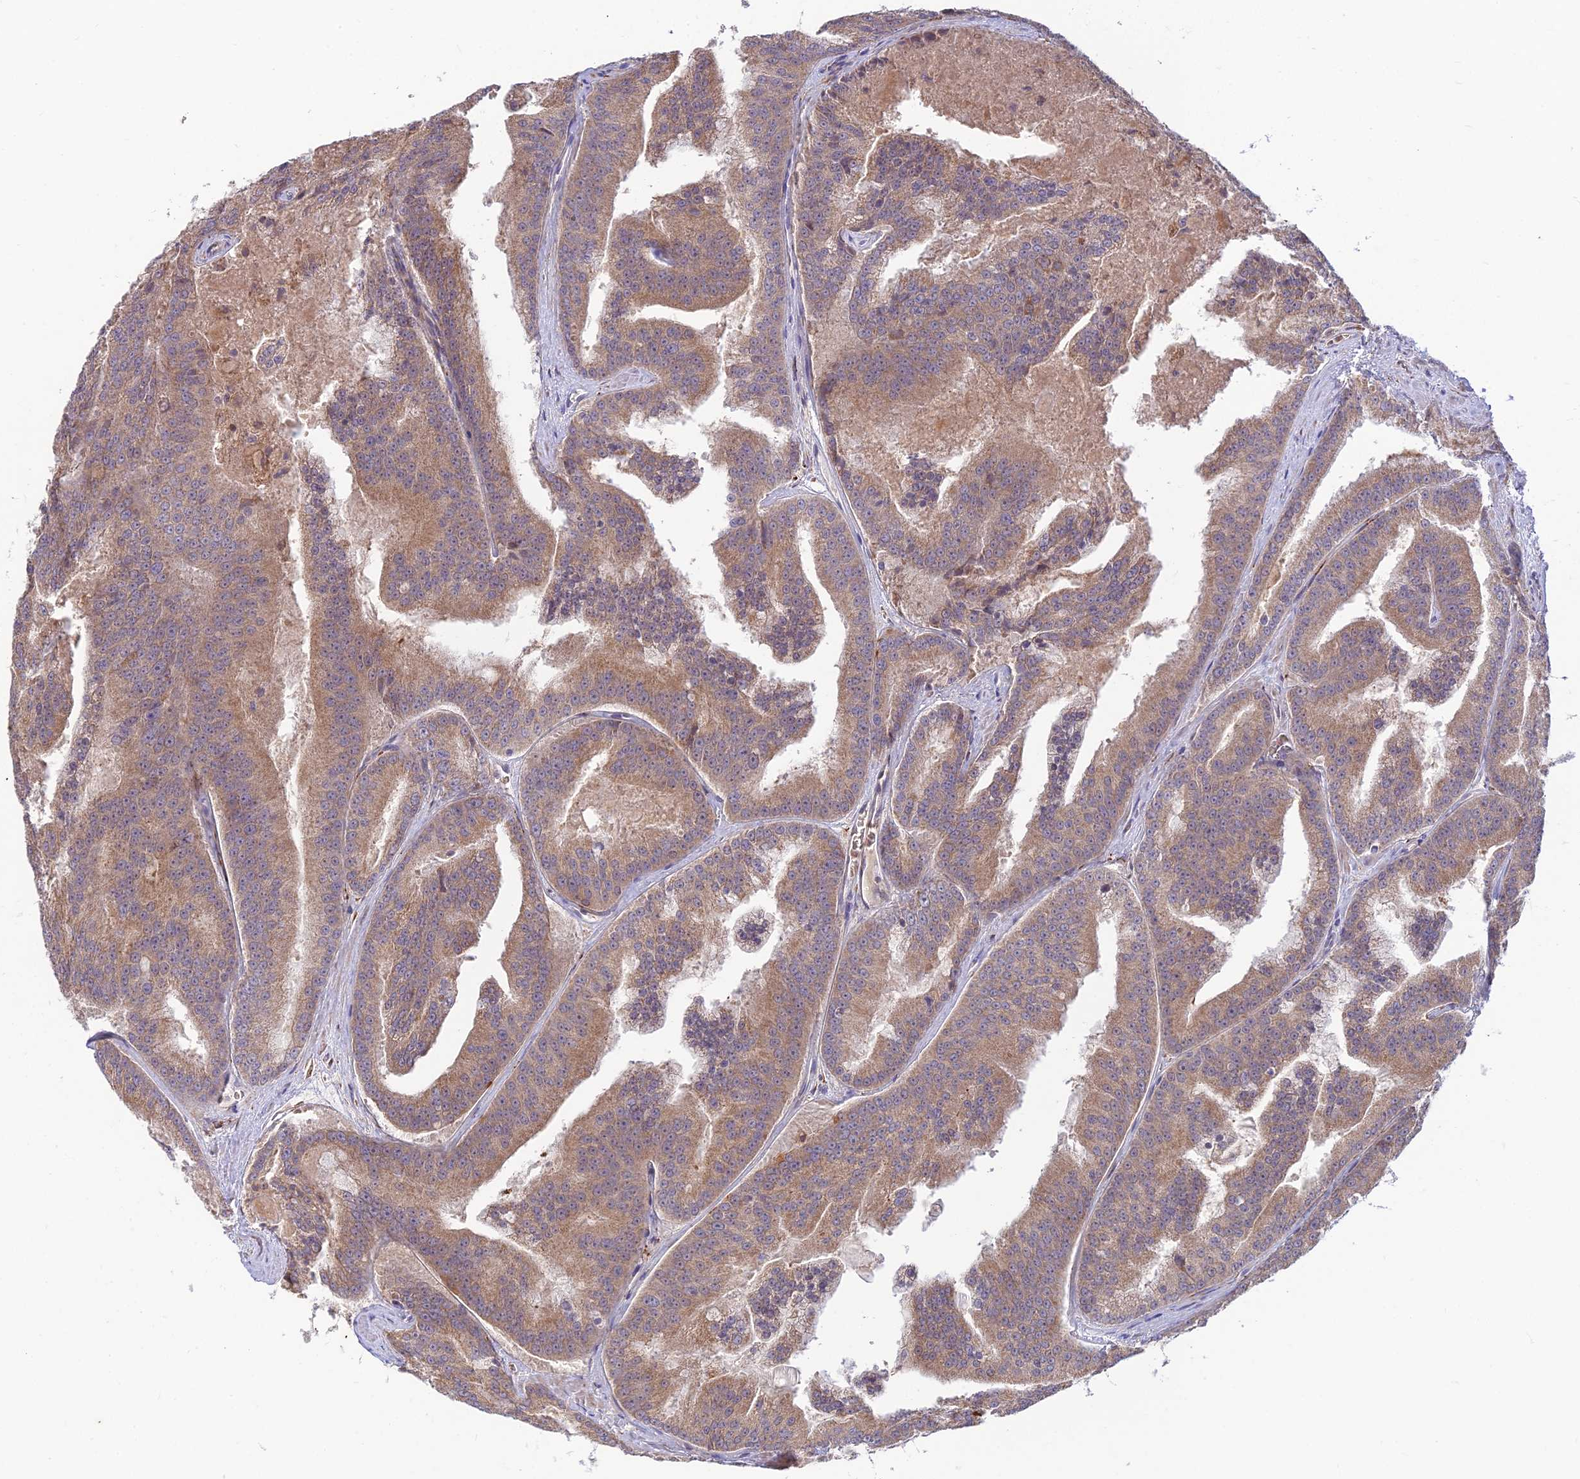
{"staining": {"intensity": "moderate", "quantity": ">75%", "location": "cytoplasmic/membranous"}, "tissue": "prostate cancer", "cell_type": "Tumor cells", "image_type": "cancer", "snomed": [{"axis": "morphology", "description": "Adenocarcinoma, High grade"}, {"axis": "topography", "description": "Prostate"}], "caption": "Protein expression by IHC exhibits moderate cytoplasmic/membranous positivity in about >75% of tumor cells in prostate high-grade adenocarcinoma. The staining was performed using DAB, with brown indicating positive protein expression. Nuclei are stained blue with hematoxylin.", "gene": "UFSP2", "patient": {"sex": "male", "age": 61}}